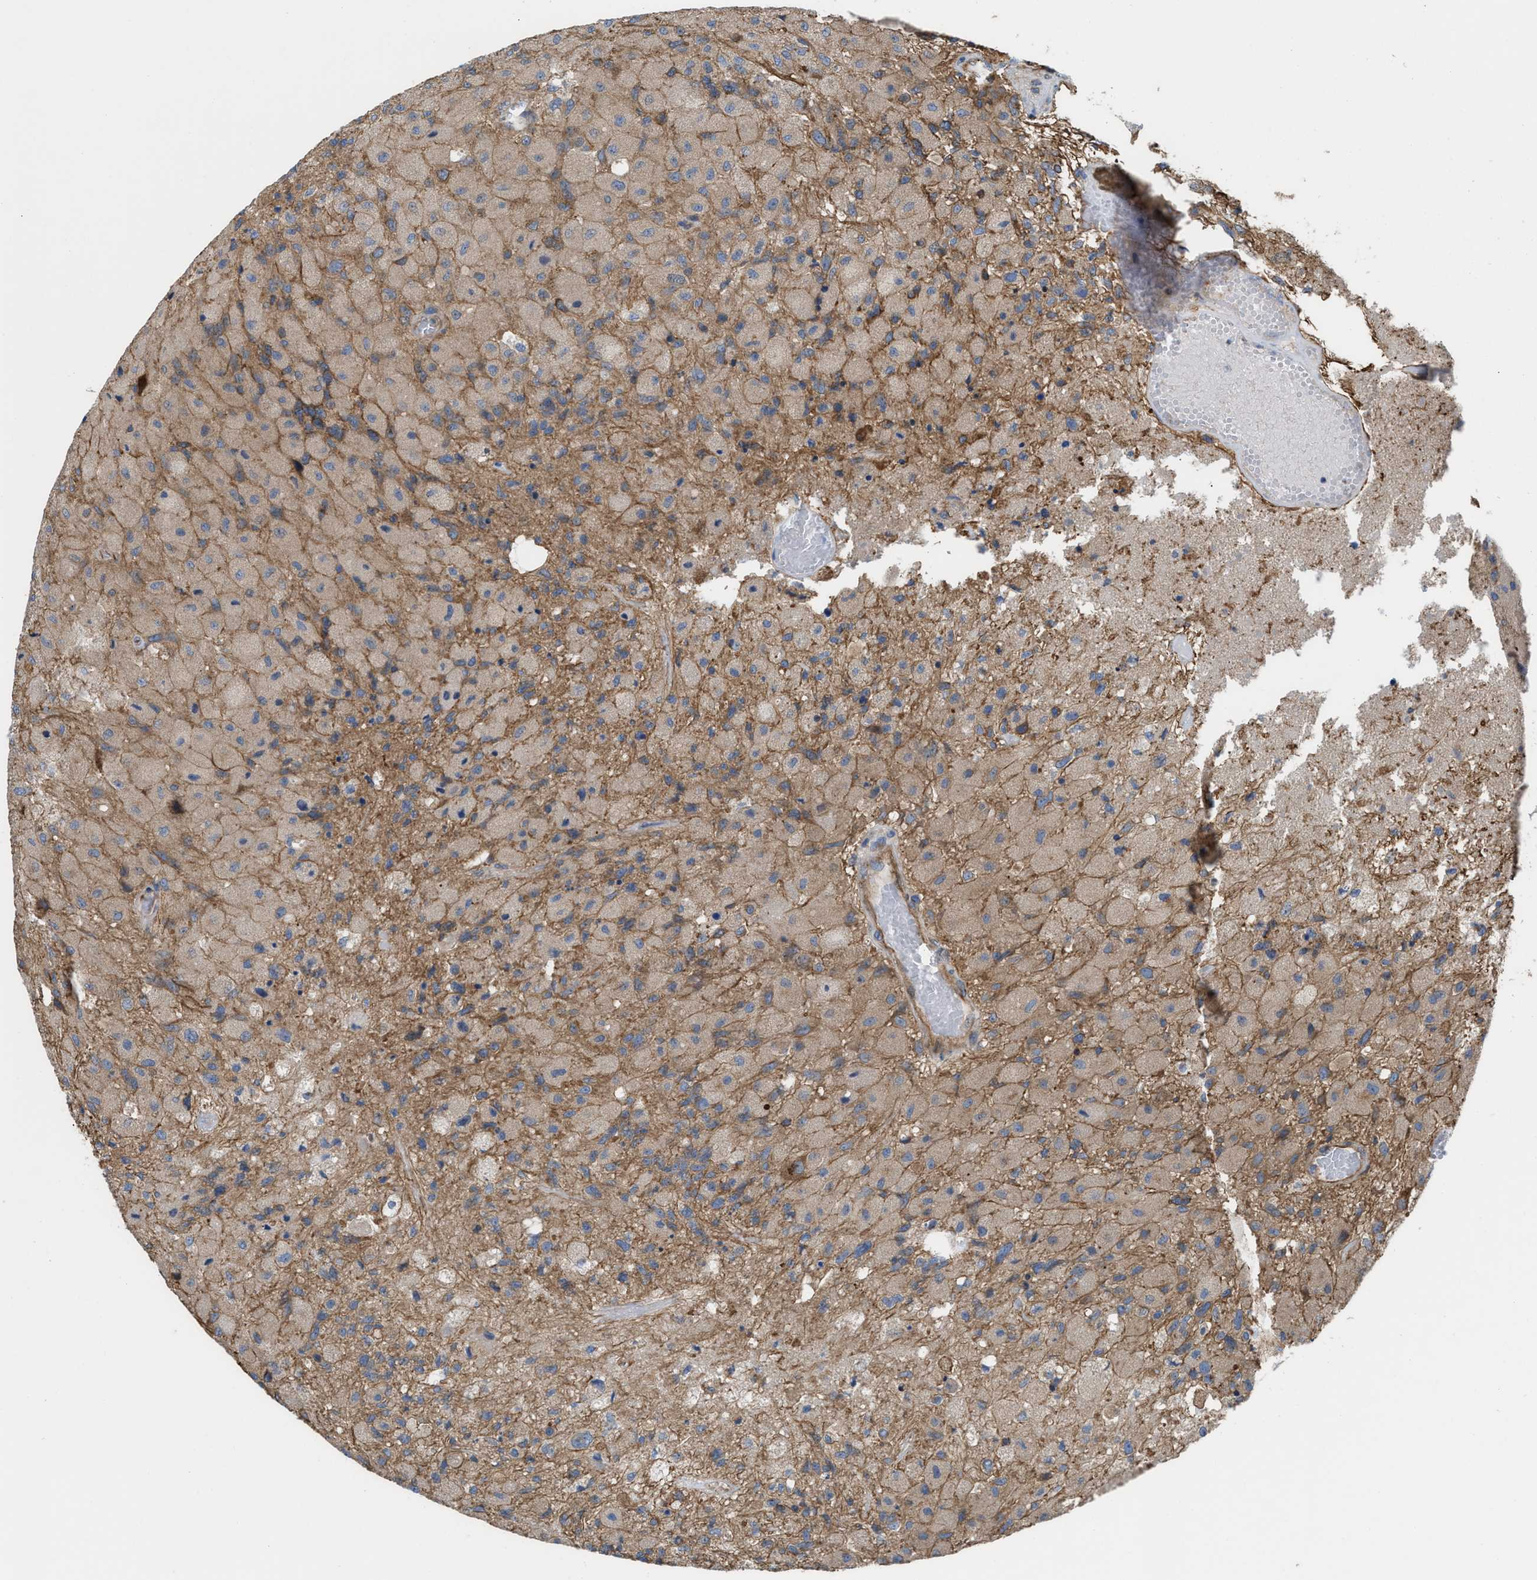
{"staining": {"intensity": "weak", "quantity": ">75%", "location": "cytoplasmic/membranous"}, "tissue": "glioma", "cell_type": "Tumor cells", "image_type": "cancer", "snomed": [{"axis": "morphology", "description": "Normal tissue, NOS"}, {"axis": "morphology", "description": "Glioma, malignant, High grade"}, {"axis": "topography", "description": "Cerebral cortex"}], "caption": "High-power microscopy captured an IHC micrograph of high-grade glioma (malignant), revealing weak cytoplasmic/membranous positivity in approximately >75% of tumor cells.", "gene": "EPS15L1", "patient": {"sex": "male", "age": 77}}